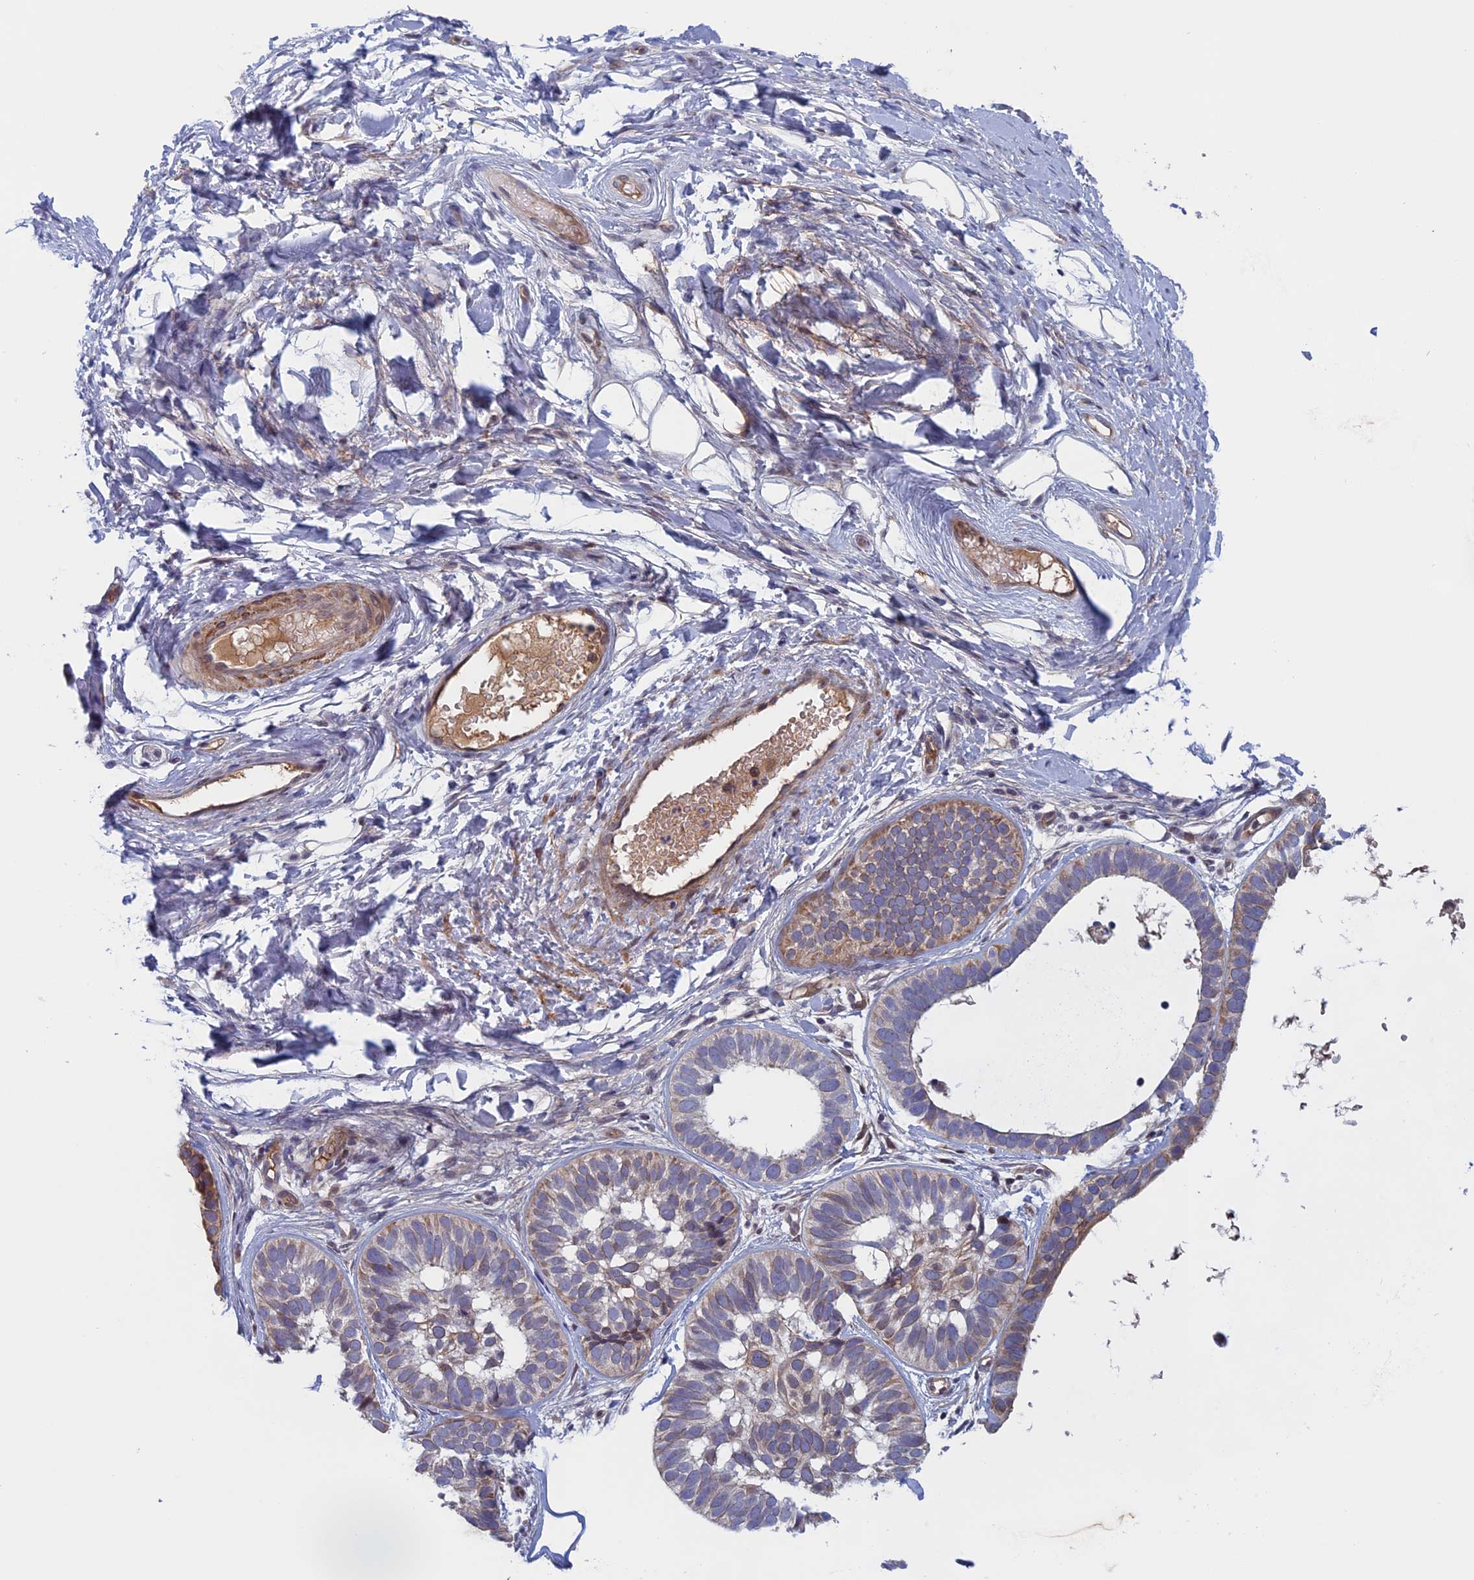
{"staining": {"intensity": "weak", "quantity": "<25%", "location": "cytoplasmic/membranous"}, "tissue": "skin cancer", "cell_type": "Tumor cells", "image_type": "cancer", "snomed": [{"axis": "morphology", "description": "Basal cell carcinoma"}, {"axis": "topography", "description": "Skin"}], "caption": "DAB (3,3'-diaminobenzidine) immunohistochemical staining of human skin cancer demonstrates no significant positivity in tumor cells. Brightfield microscopy of immunohistochemistry (IHC) stained with DAB (brown) and hematoxylin (blue), captured at high magnification.", "gene": "FADS1", "patient": {"sex": "male", "age": 62}}